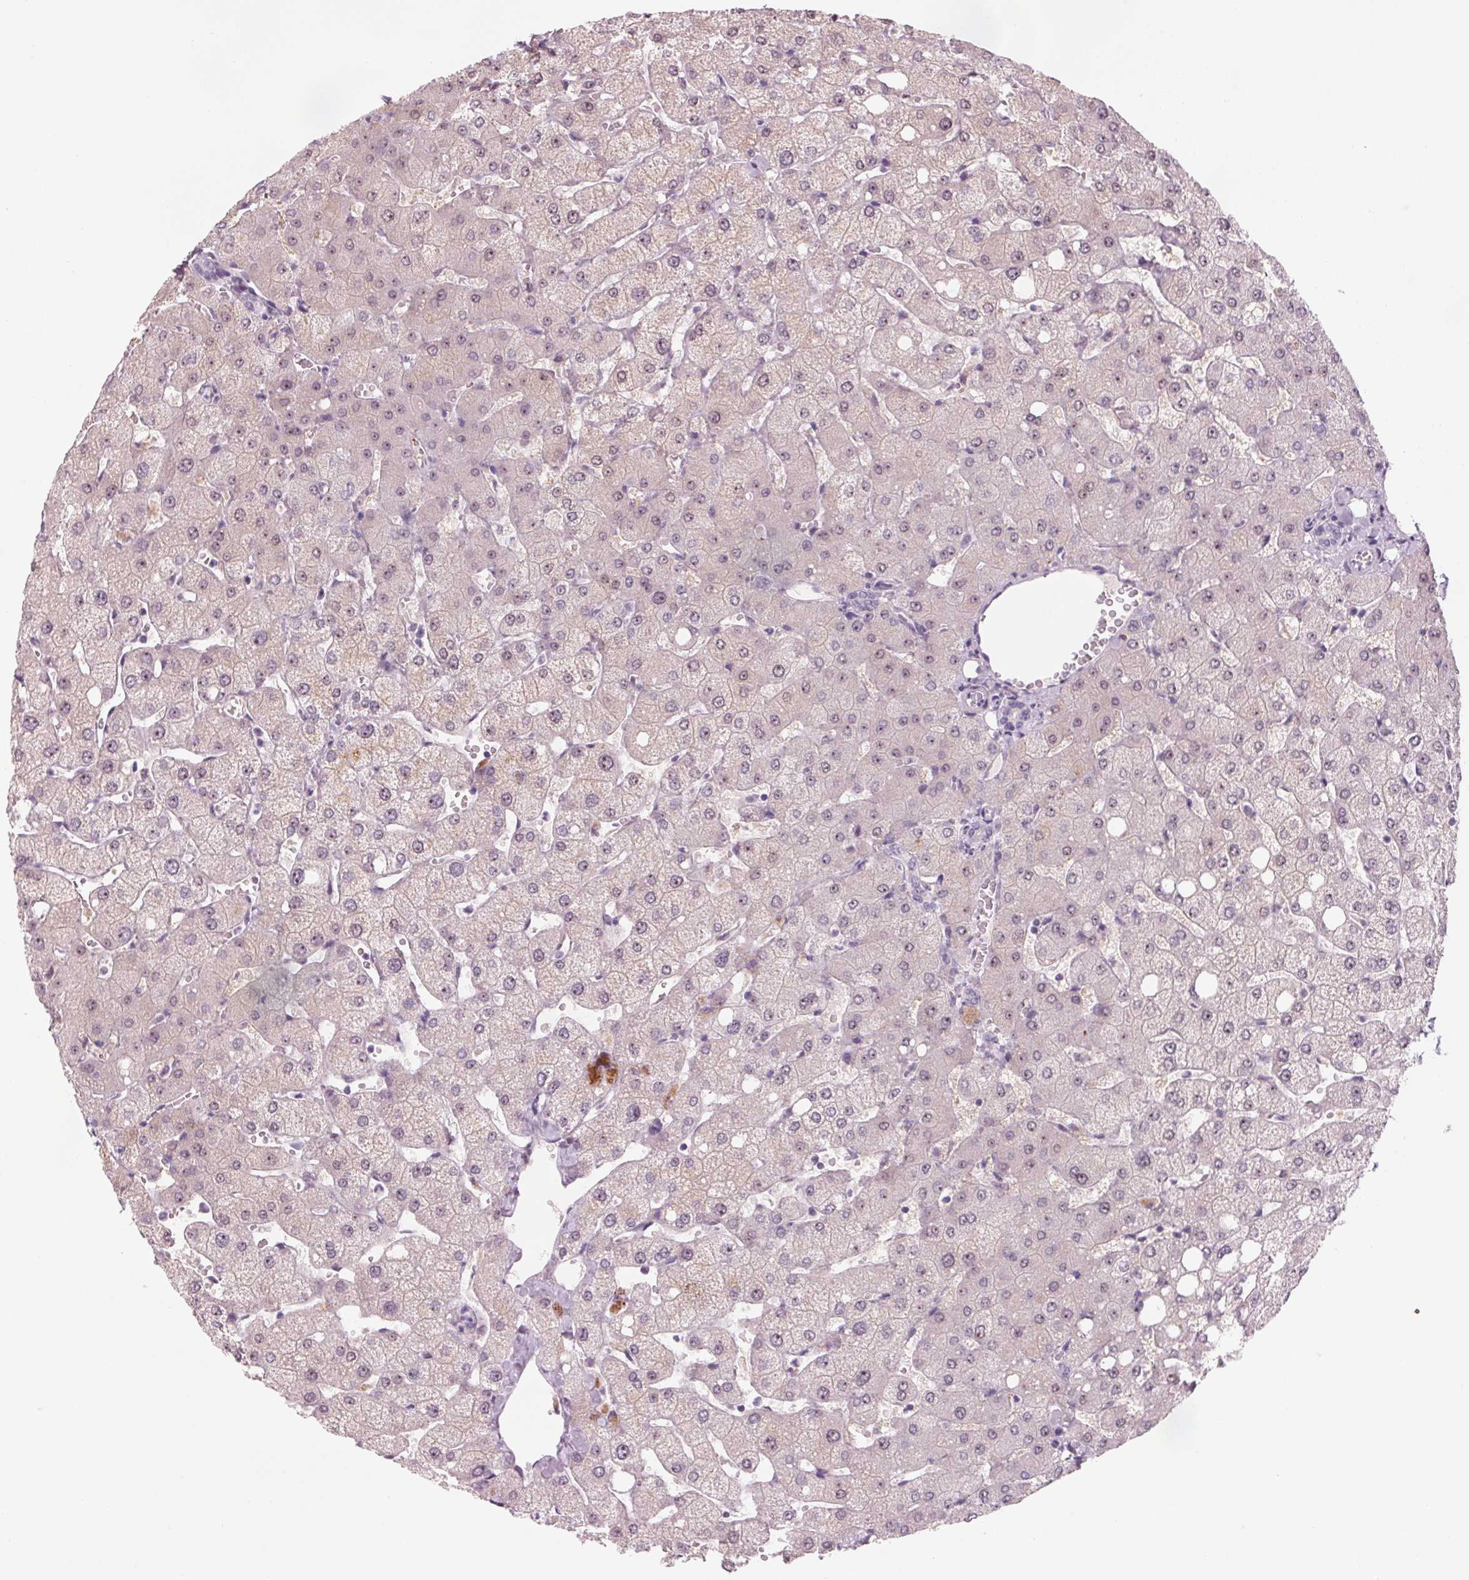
{"staining": {"intensity": "negative", "quantity": "none", "location": "none"}, "tissue": "liver", "cell_type": "Cholangiocytes", "image_type": "normal", "snomed": [{"axis": "morphology", "description": "Normal tissue, NOS"}, {"axis": "topography", "description": "Liver"}], "caption": "An immunohistochemistry (IHC) micrograph of normal liver is shown. There is no staining in cholangiocytes of liver. (Brightfield microscopy of DAB (3,3'-diaminobenzidine) IHC at high magnification).", "gene": "DNTTIP2", "patient": {"sex": "female", "age": 54}}